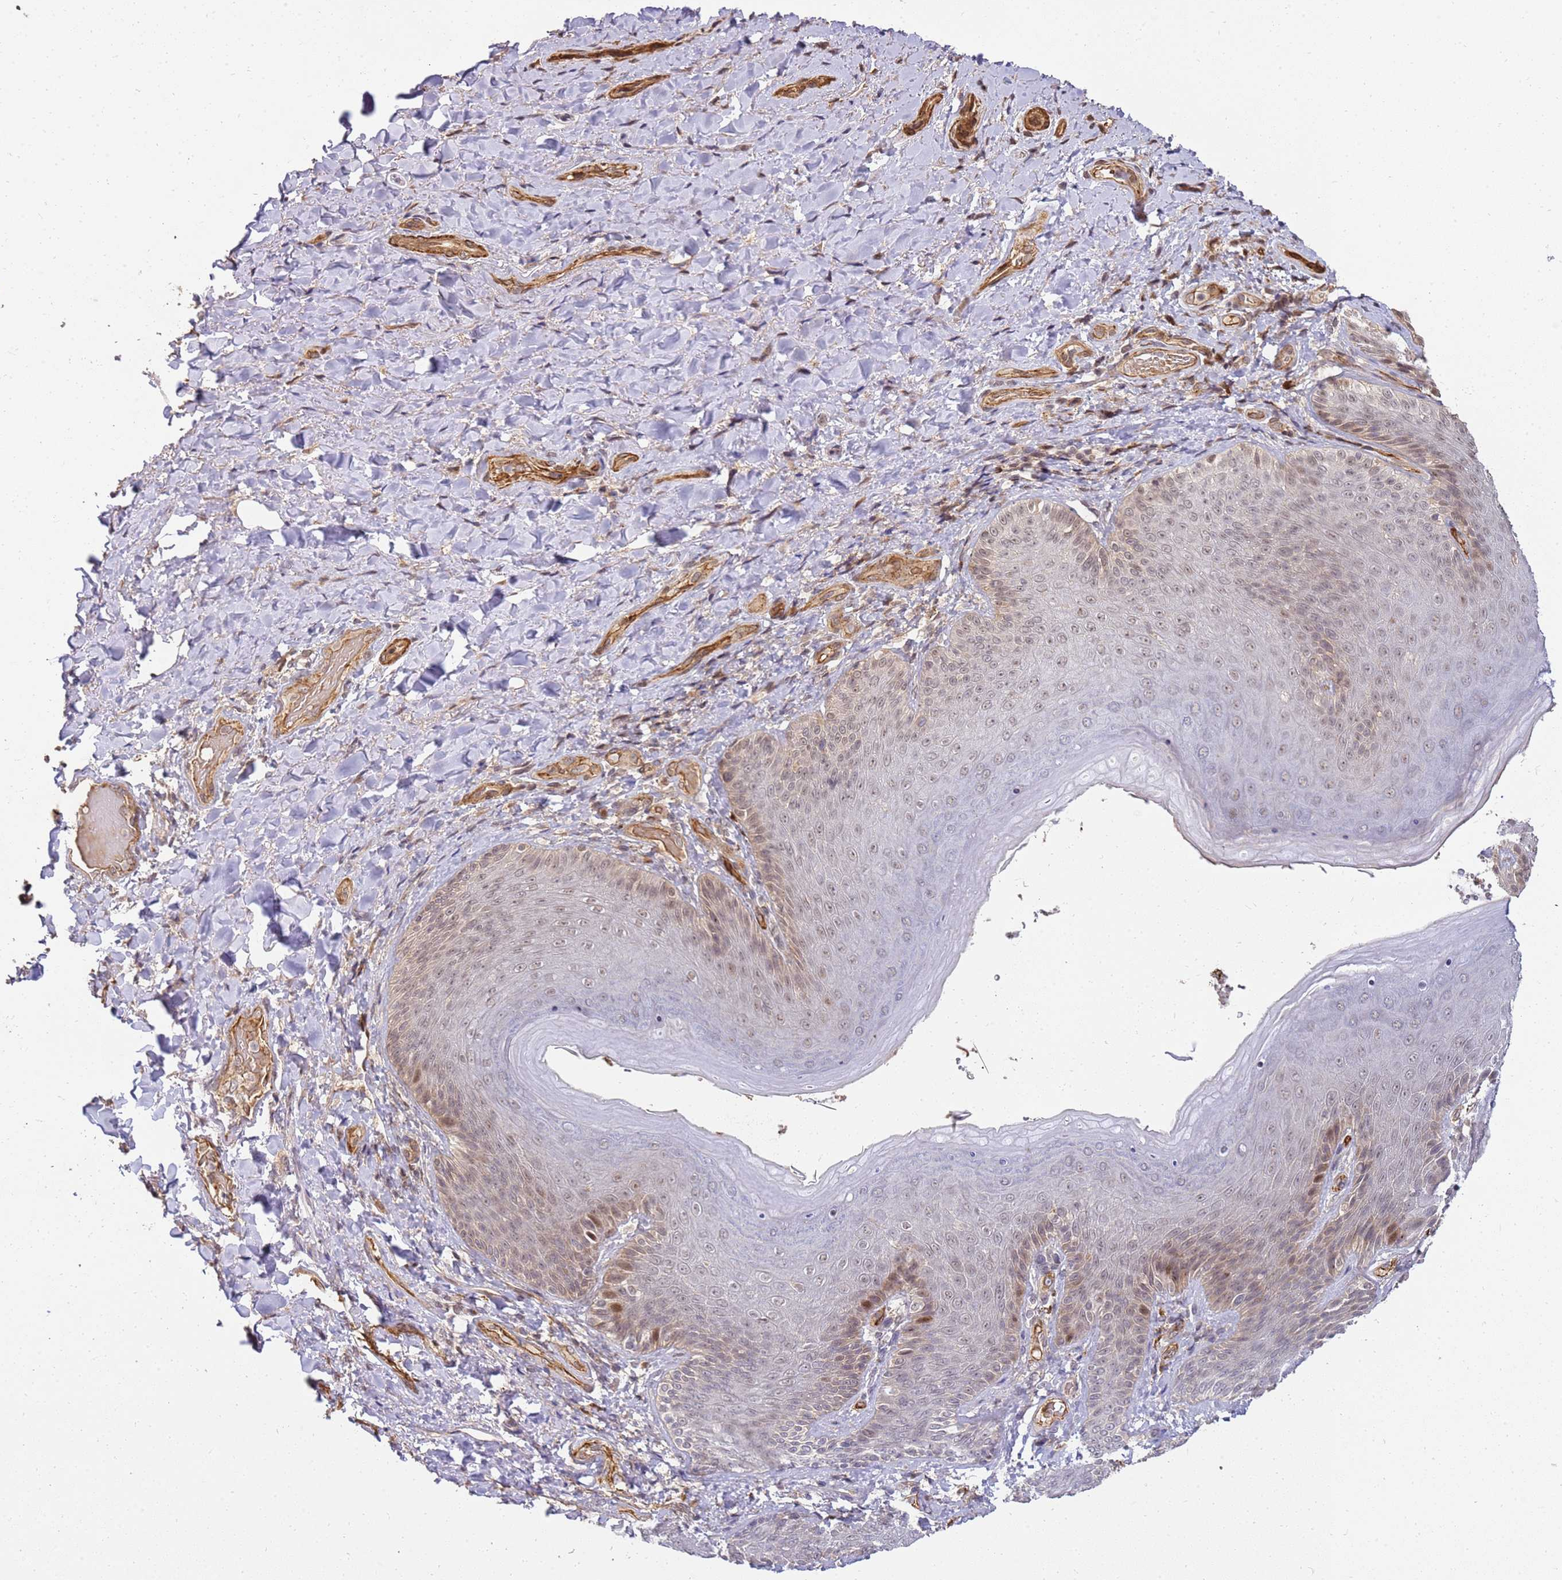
{"staining": {"intensity": "moderate", "quantity": ">75%", "location": "nuclear"}, "tissue": "skin", "cell_type": "Epidermal cells", "image_type": "normal", "snomed": [{"axis": "morphology", "description": "Normal tissue, NOS"}, {"axis": "topography", "description": "Anal"}], "caption": "An immunohistochemistry histopathology image of normal tissue is shown. Protein staining in brown highlights moderate nuclear positivity in skin within epidermal cells.", "gene": "ST18", "patient": {"sex": "female", "age": 89}}